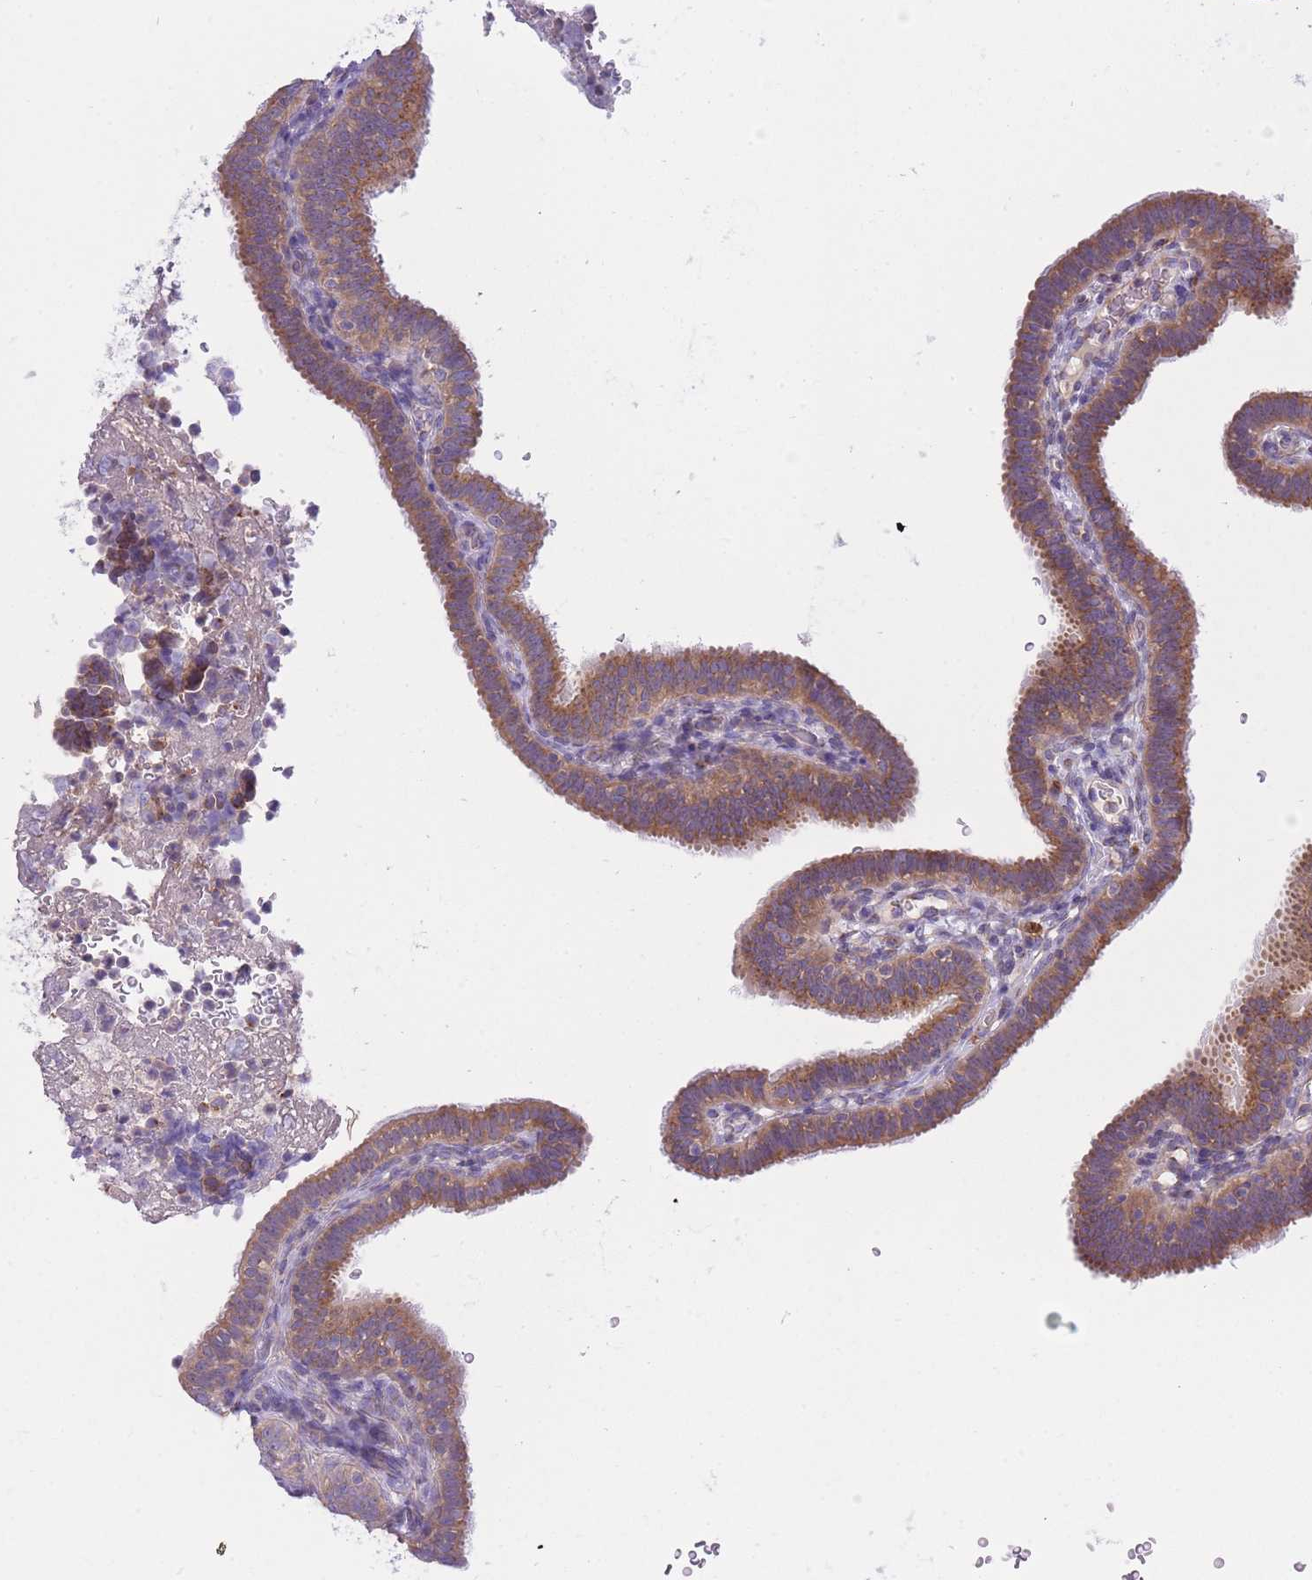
{"staining": {"intensity": "moderate", "quantity": ">75%", "location": "cytoplasmic/membranous"}, "tissue": "fallopian tube", "cell_type": "Glandular cells", "image_type": "normal", "snomed": [{"axis": "morphology", "description": "Normal tissue, NOS"}, {"axis": "topography", "description": "Fallopian tube"}], "caption": "IHC of unremarkable fallopian tube demonstrates medium levels of moderate cytoplasmic/membranous positivity in approximately >75% of glandular cells.", "gene": "COPG1", "patient": {"sex": "female", "age": 41}}